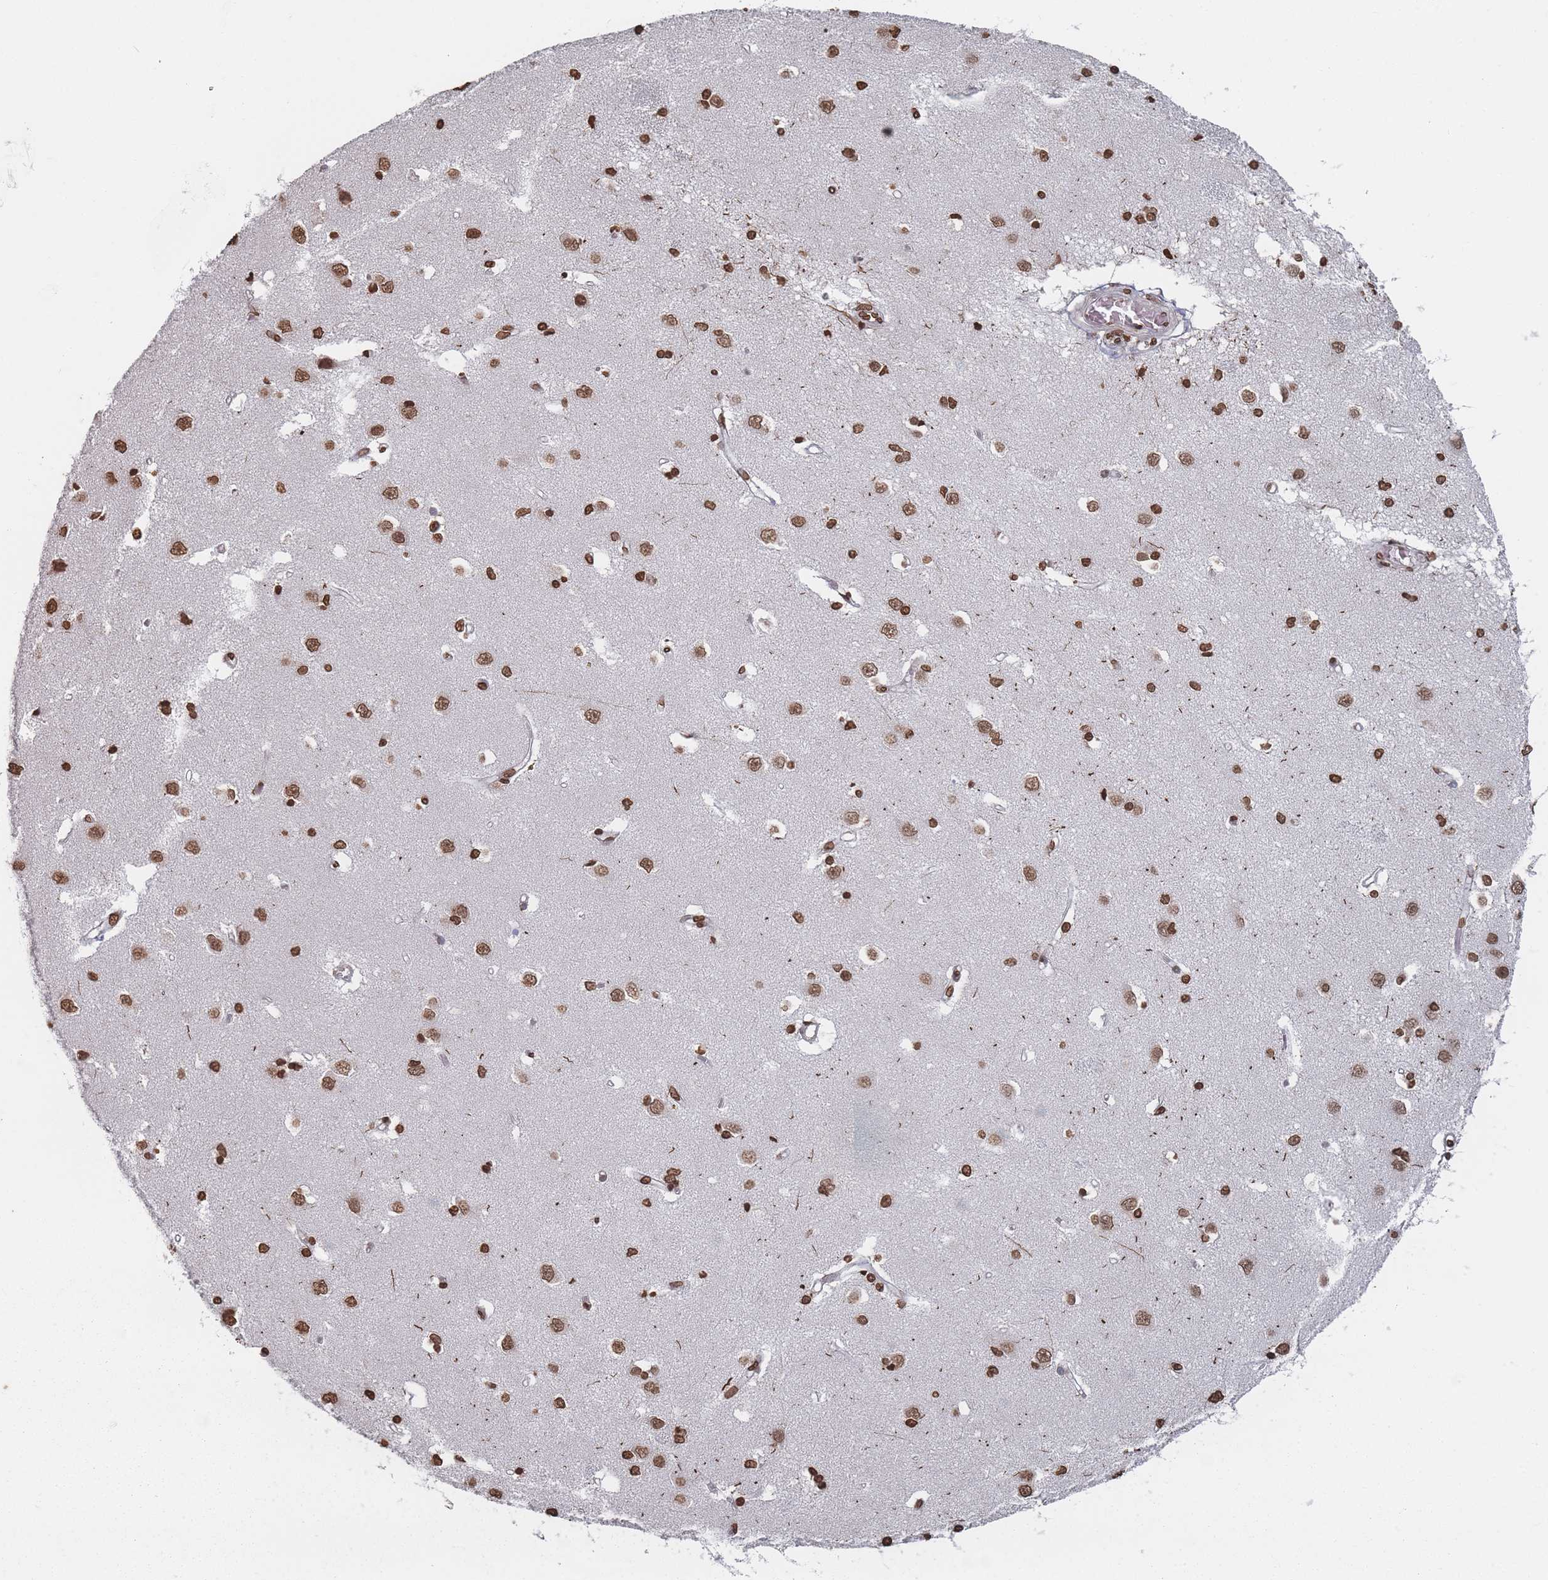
{"staining": {"intensity": "strong", "quantity": ">75%", "location": "nuclear"}, "tissue": "caudate", "cell_type": "Glial cells", "image_type": "normal", "snomed": [{"axis": "morphology", "description": "Normal tissue, NOS"}, {"axis": "topography", "description": "Lateral ventricle wall"}], "caption": "Benign caudate reveals strong nuclear expression in about >75% of glial cells Ihc stains the protein of interest in brown and the nuclei are stained blue..", "gene": "PLEKHG5", "patient": {"sex": "male", "age": 37}}